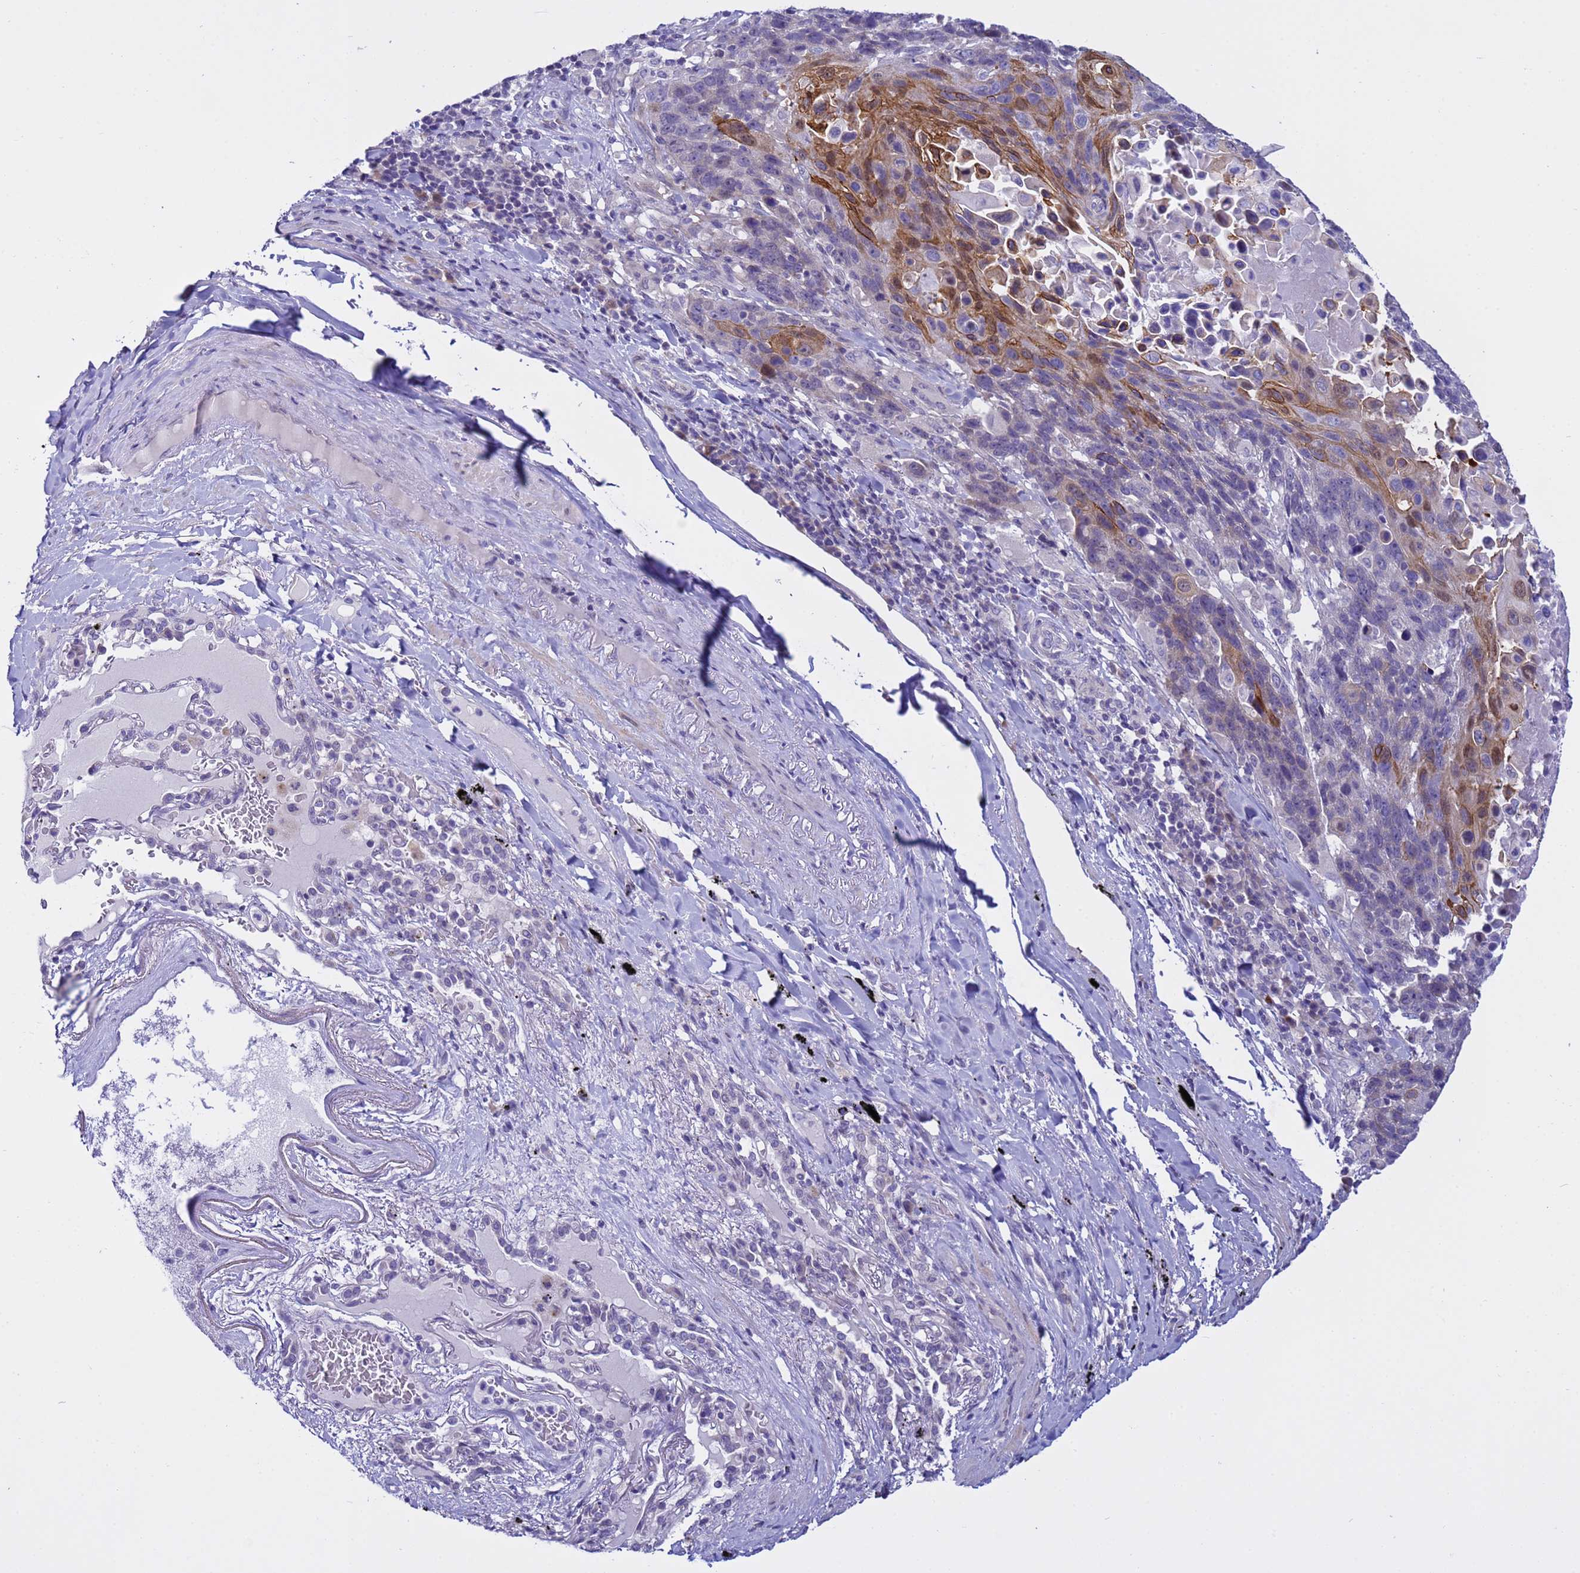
{"staining": {"intensity": "moderate", "quantity": "<25%", "location": "cytoplasmic/membranous,nuclear"}, "tissue": "lung cancer", "cell_type": "Tumor cells", "image_type": "cancer", "snomed": [{"axis": "morphology", "description": "Squamous cell carcinoma, NOS"}, {"axis": "topography", "description": "Lung"}], "caption": "IHC (DAB) staining of lung squamous cell carcinoma displays moderate cytoplasmic/membranous and nuclear protein positivity in about <25% of tumor cells.", "gene": "IGSF11", "patient": {"sex": "male", "age": 66}}